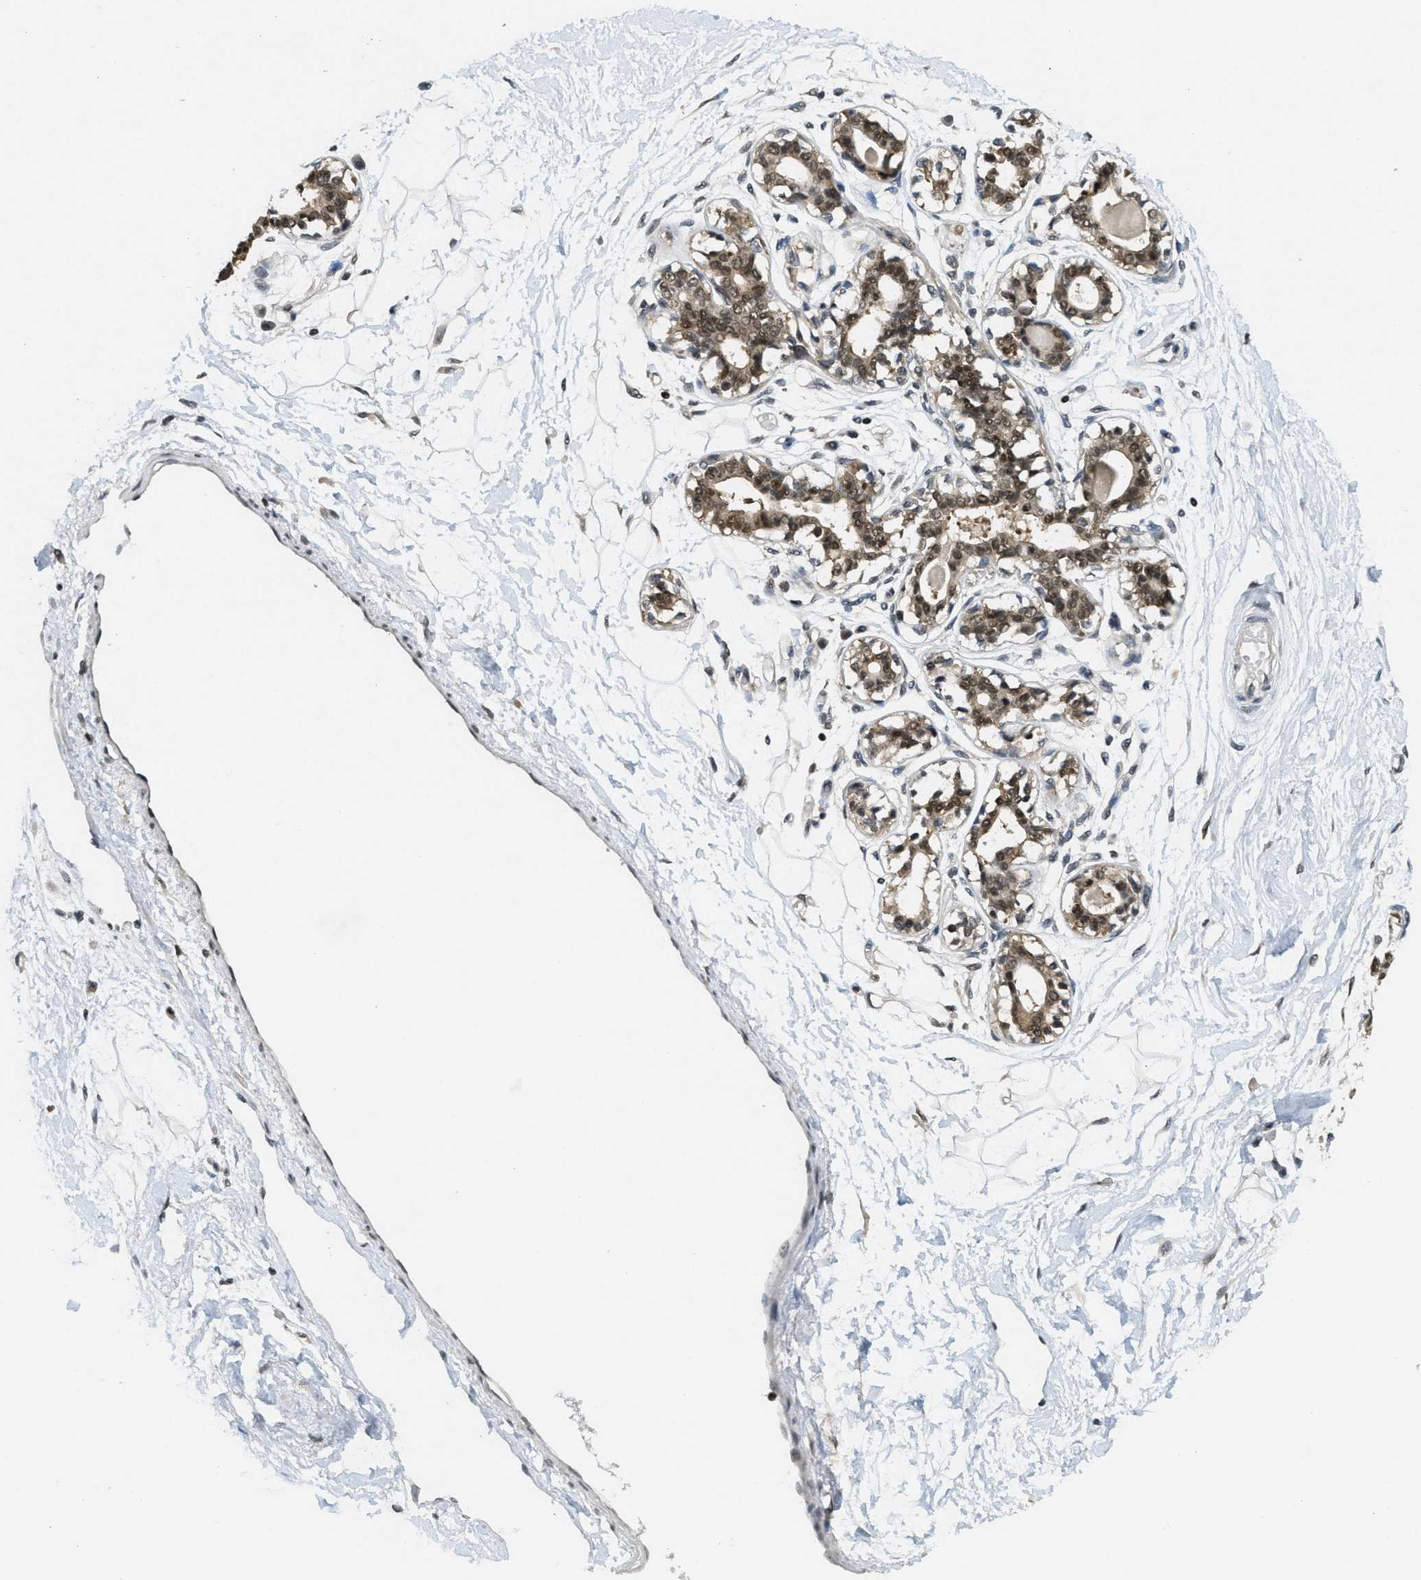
{"staining": {"intensity": "moderate", "quantity": ">75%", "location": "nuclear"}, "tissue": "breast", "cell_type": "Adipocytes", "image_type": "normal", "snomed": [{"axis": "morphology", "description": "Normal tissue, NOS"}, {"axis": "topography", "description": "Breast"}], "caption": "Adipocytes show medium levels of moderate nuclear positivity in approximately >75% of cells in unremarkable breast.", "gene": "DNAJB1", "patient": {"sex": "female", "age": 45}}